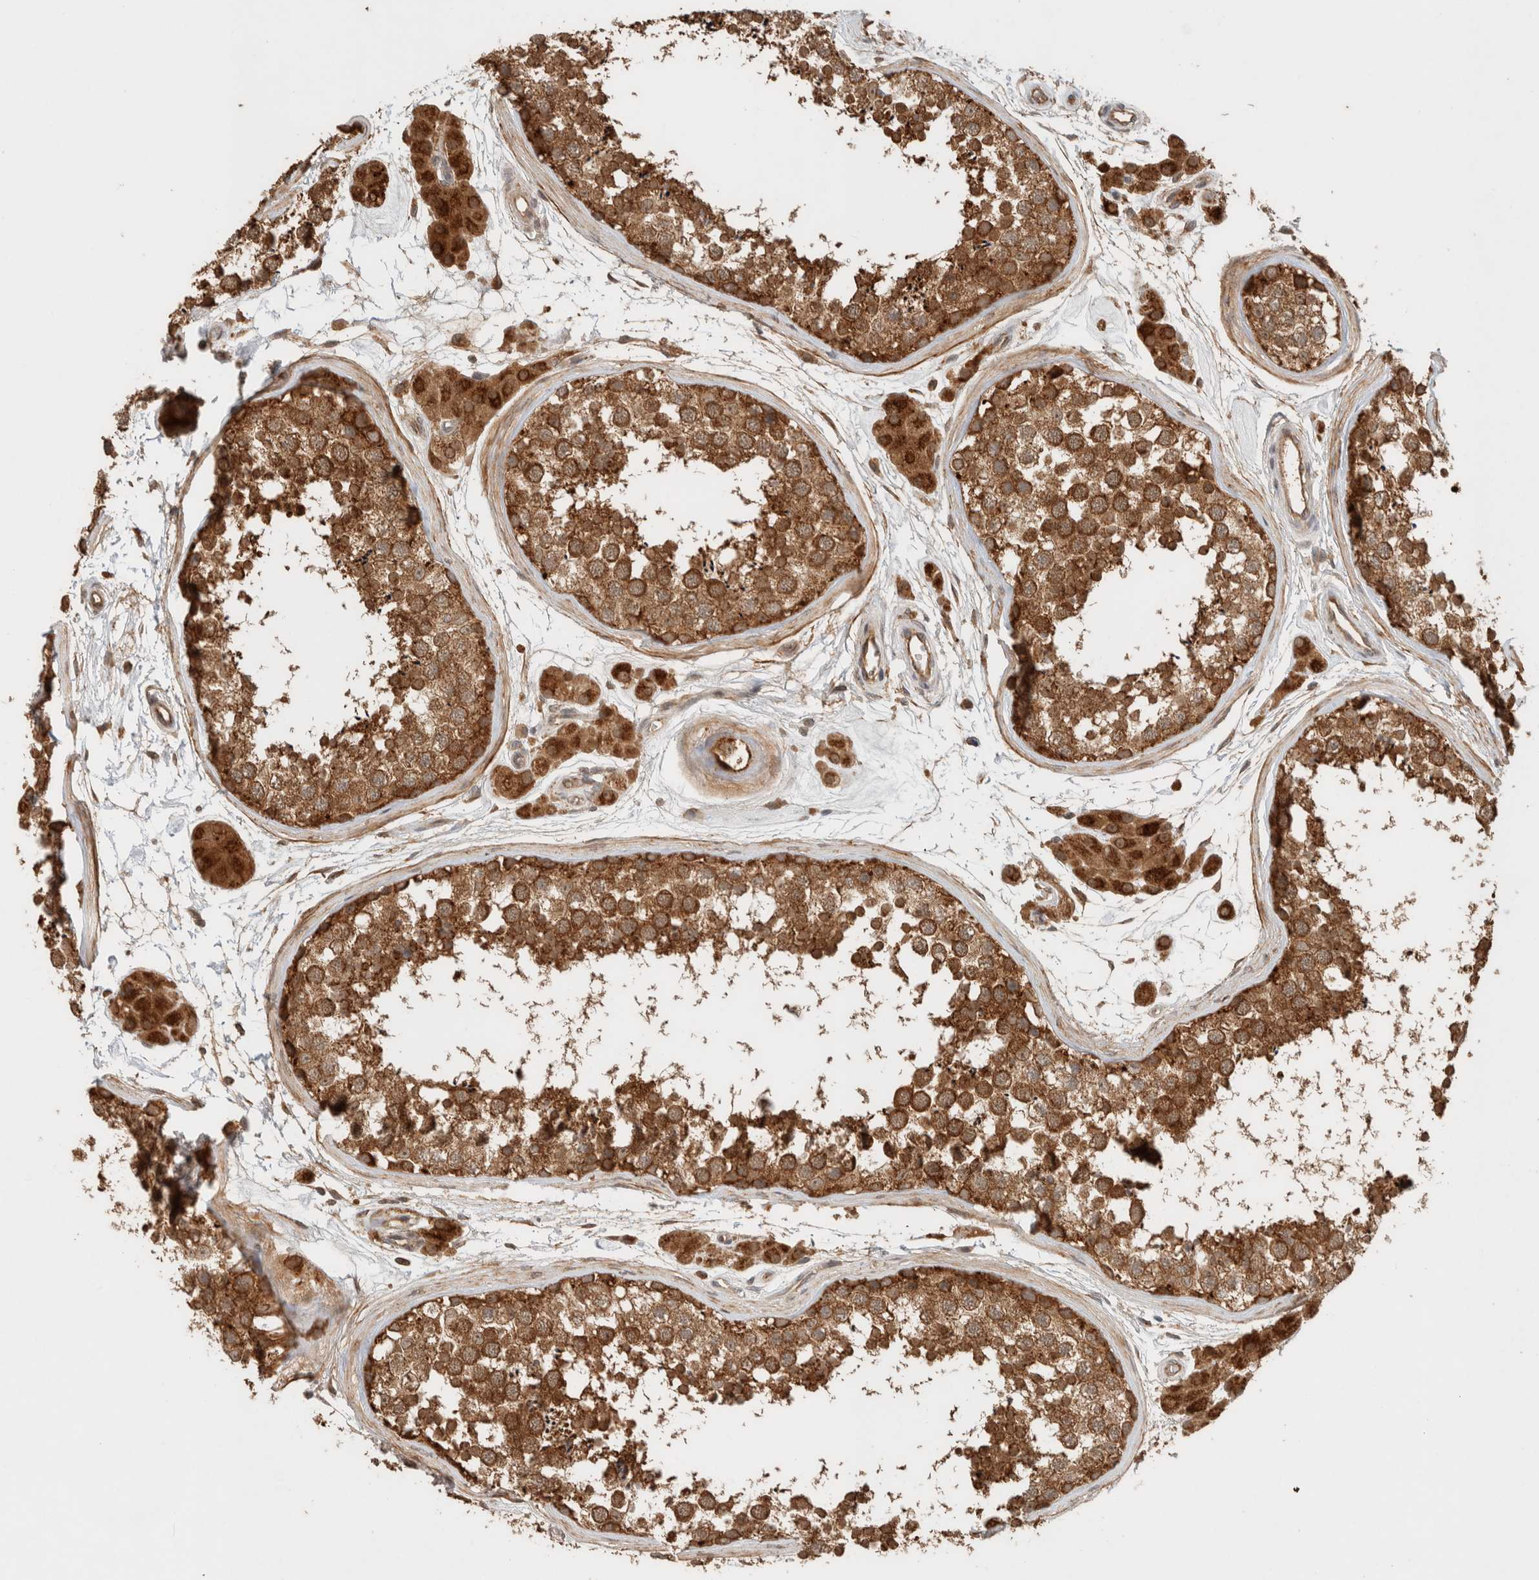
{"staining": {"intensity": "strong", "quantity": ">75%", "location": "cytoplasmic/membranous"}, "tissue": "testis", "cell_type": "Cells in seminiferous ducts", "image_type": "normal", "snomed": [{"axis": "morphology", "description": "Normal tissue, NOS"}, {"axis": "topography", "description": "Testis"}], "caption": "The immunohistochemical stain shows strong cytoplasmic/membranous positivity in cells in seminiferous ducts of unremarkable testis.", "gene": "EIF2B3", "patient": {"sex": "male", "age": 56}}